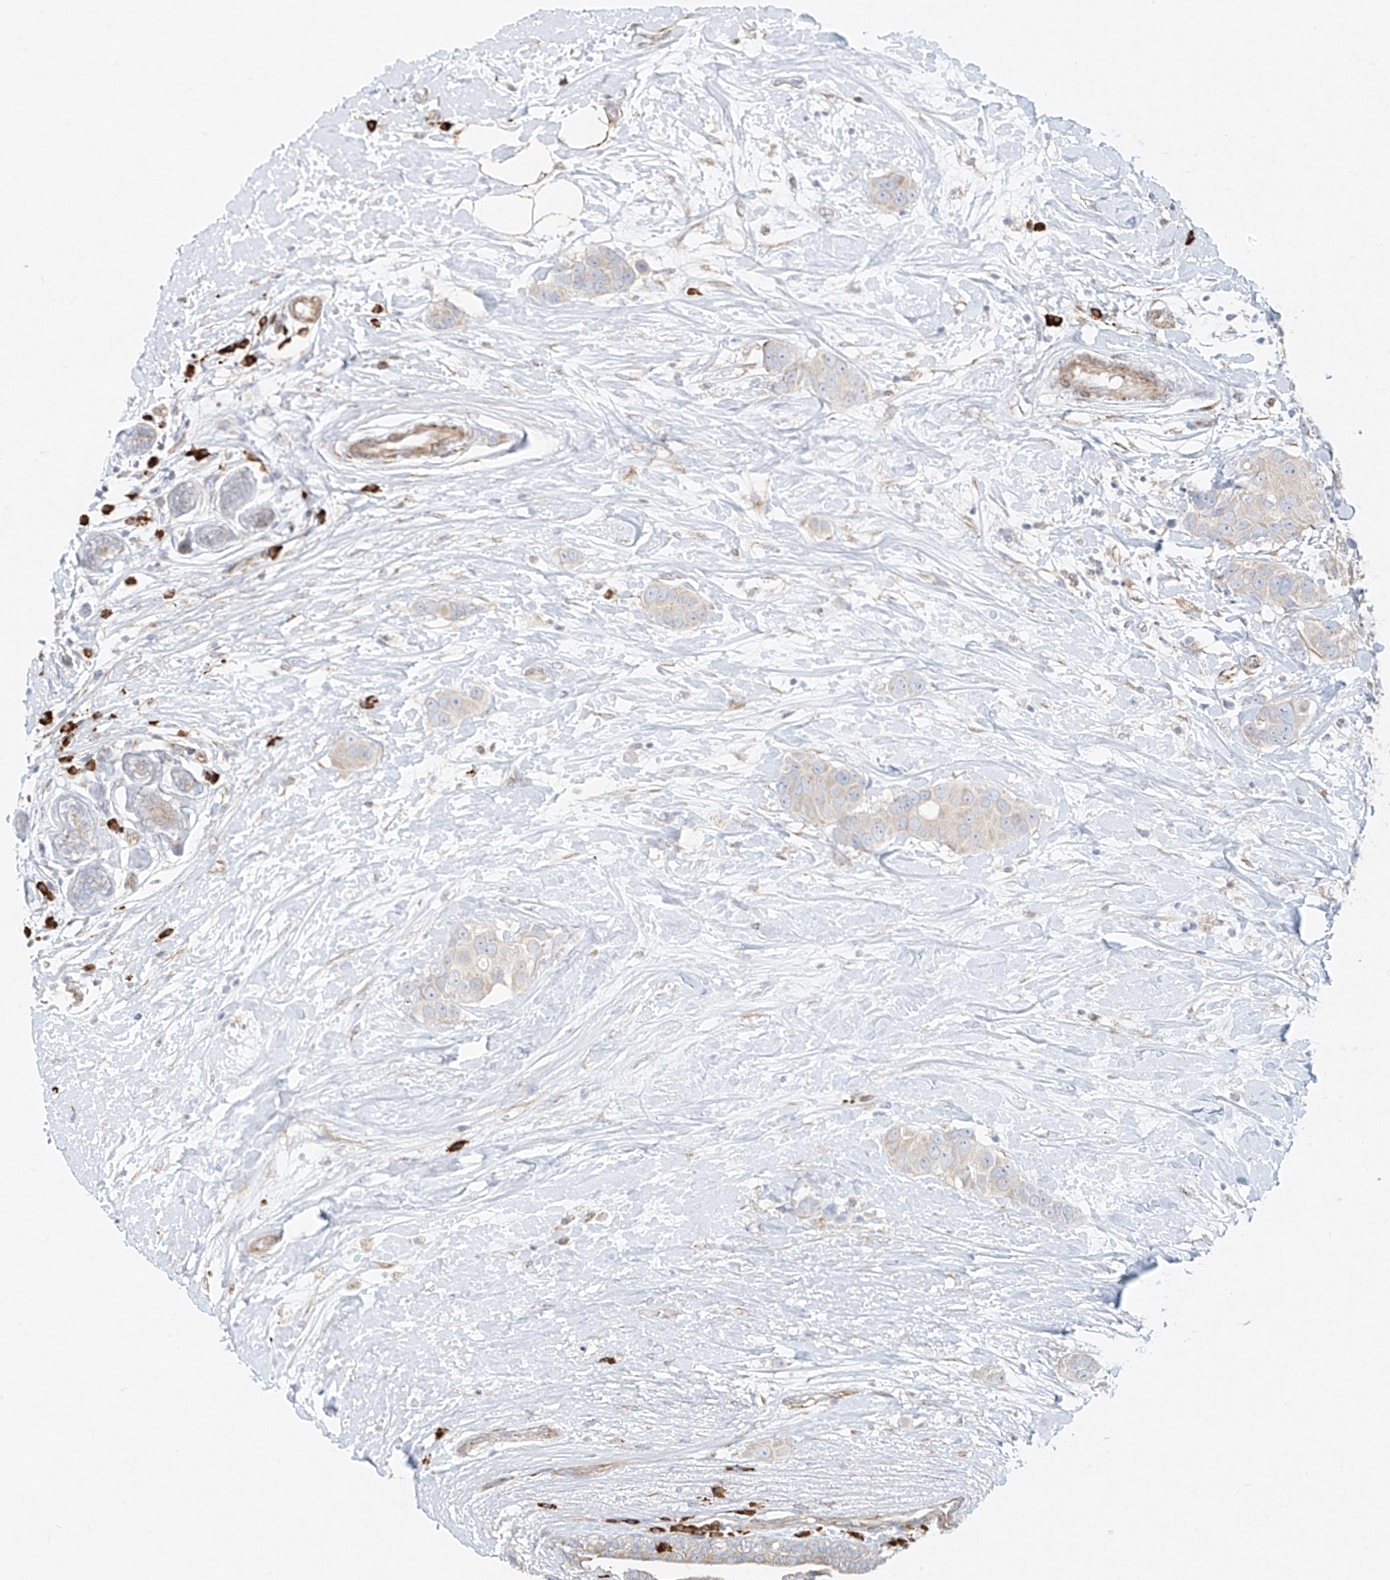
{"staining": {"intensity": "negative", "quantity": "none", "location": "none"}, "tissue": "breast cancer", "cell_type": "Tumor cells", "image_type": "cancer", "snomed": [{"axis": "morphology", "description": "Normal tissue, NOS"}, {"axis": "morphology", "description": "Duct carcinoma"}, {"axis": "topography", "description": "Breast"}], "caption": "Micrograph shows no protein positivity in tumor cells of breast invasive ductal carcinoma tissue.", "gene": "EIPR1", "patient": {"sex": "female", "age": 39}}